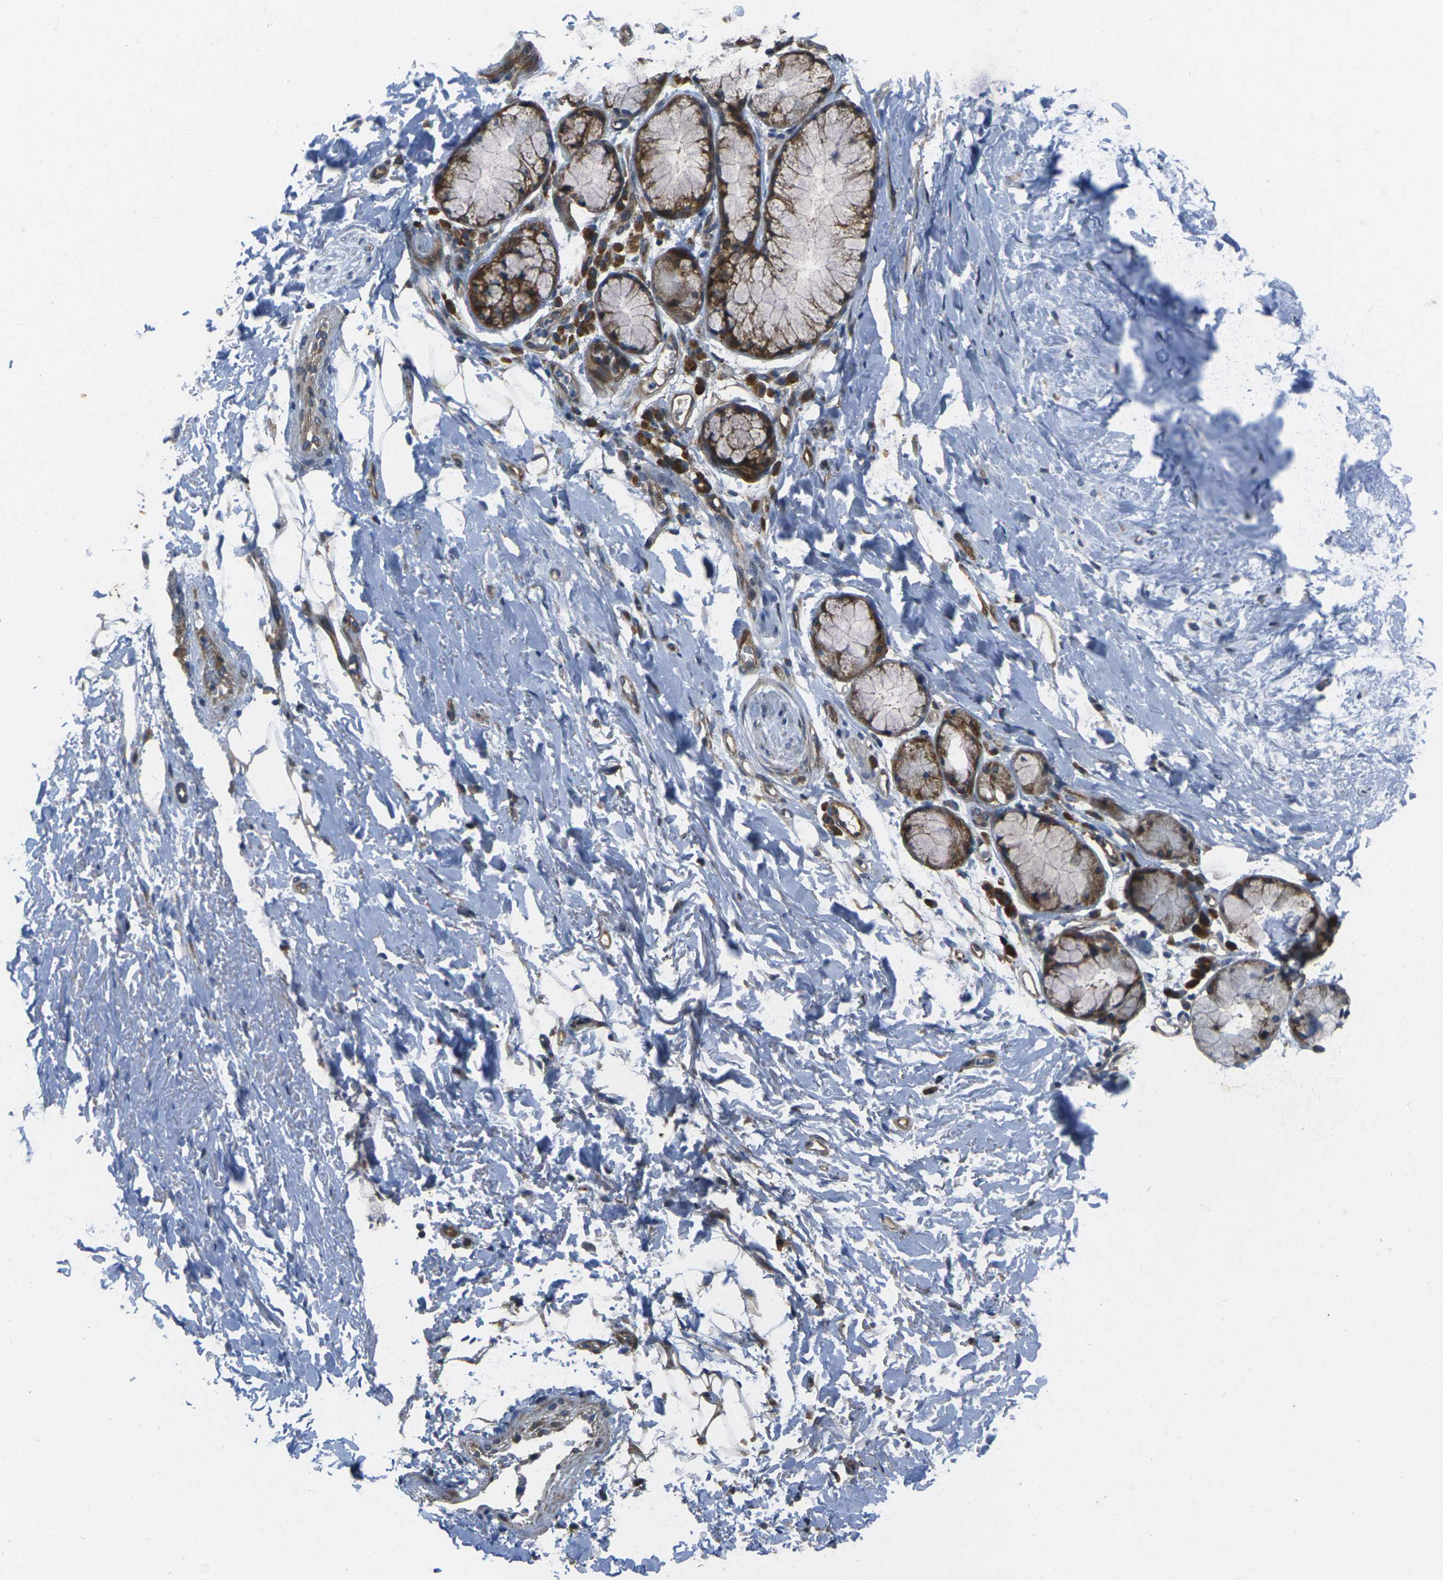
{"staining": {"intensity": "negative", "quantity": "none", "location": "none"}, "tissue": "adipose tissue", "cell_type": "Adipocytes", "image_type": "normal", "snomed": [{"axis": "morphology", "description": "Normal tissue, NOS"}, {"axis": "topography", "description": "Cartilage tissue"}, {"axis": "topography", "description": "Bronchus"}], "caption": "Photomicrograph shows no significant protein positivity in adipocytes of unremarkable adipose tissue.", "gene": "EDNRA", "patient": {"sex": "female", "age": 73}}